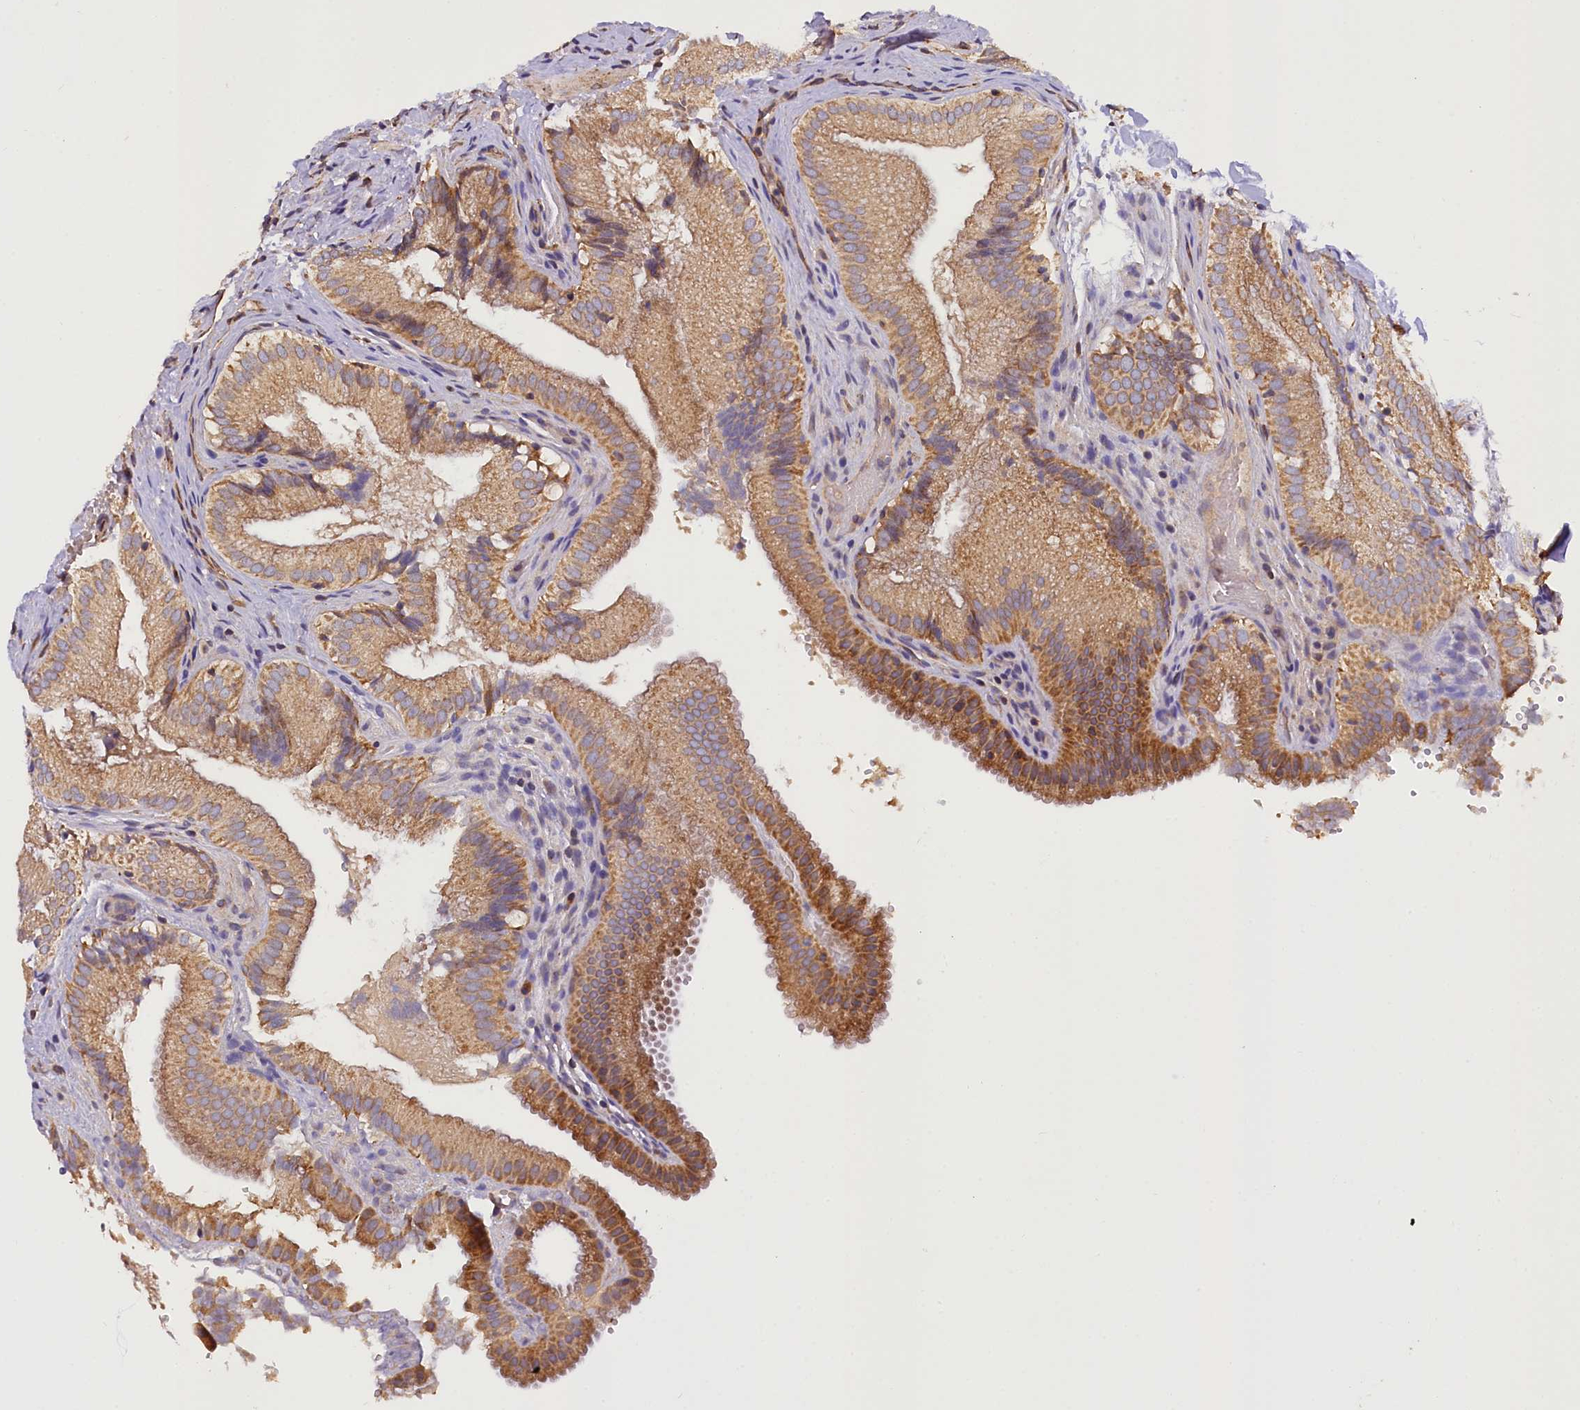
{"staining": {"intensity": "moderate", "quantity": ">75%", "location": "cytoplasmic/membranous"}, "tissue": "gallbladder", "cell_type": "Glandular cells", "image_type": "normal", "snomed": [{"axis": "morphology", "description": "Normal tissue, NOS"}, {"axis": "topography", "description": "Gallbladder"}], "caption": "Immunohistochemical staining of benign gallbladder reveals moderate cytoplasmic/membranous protein staining in approximately >75% of glandular cells.", "gene": "SUPV3L1", "patient": {"sex": "female", "age": 30}}